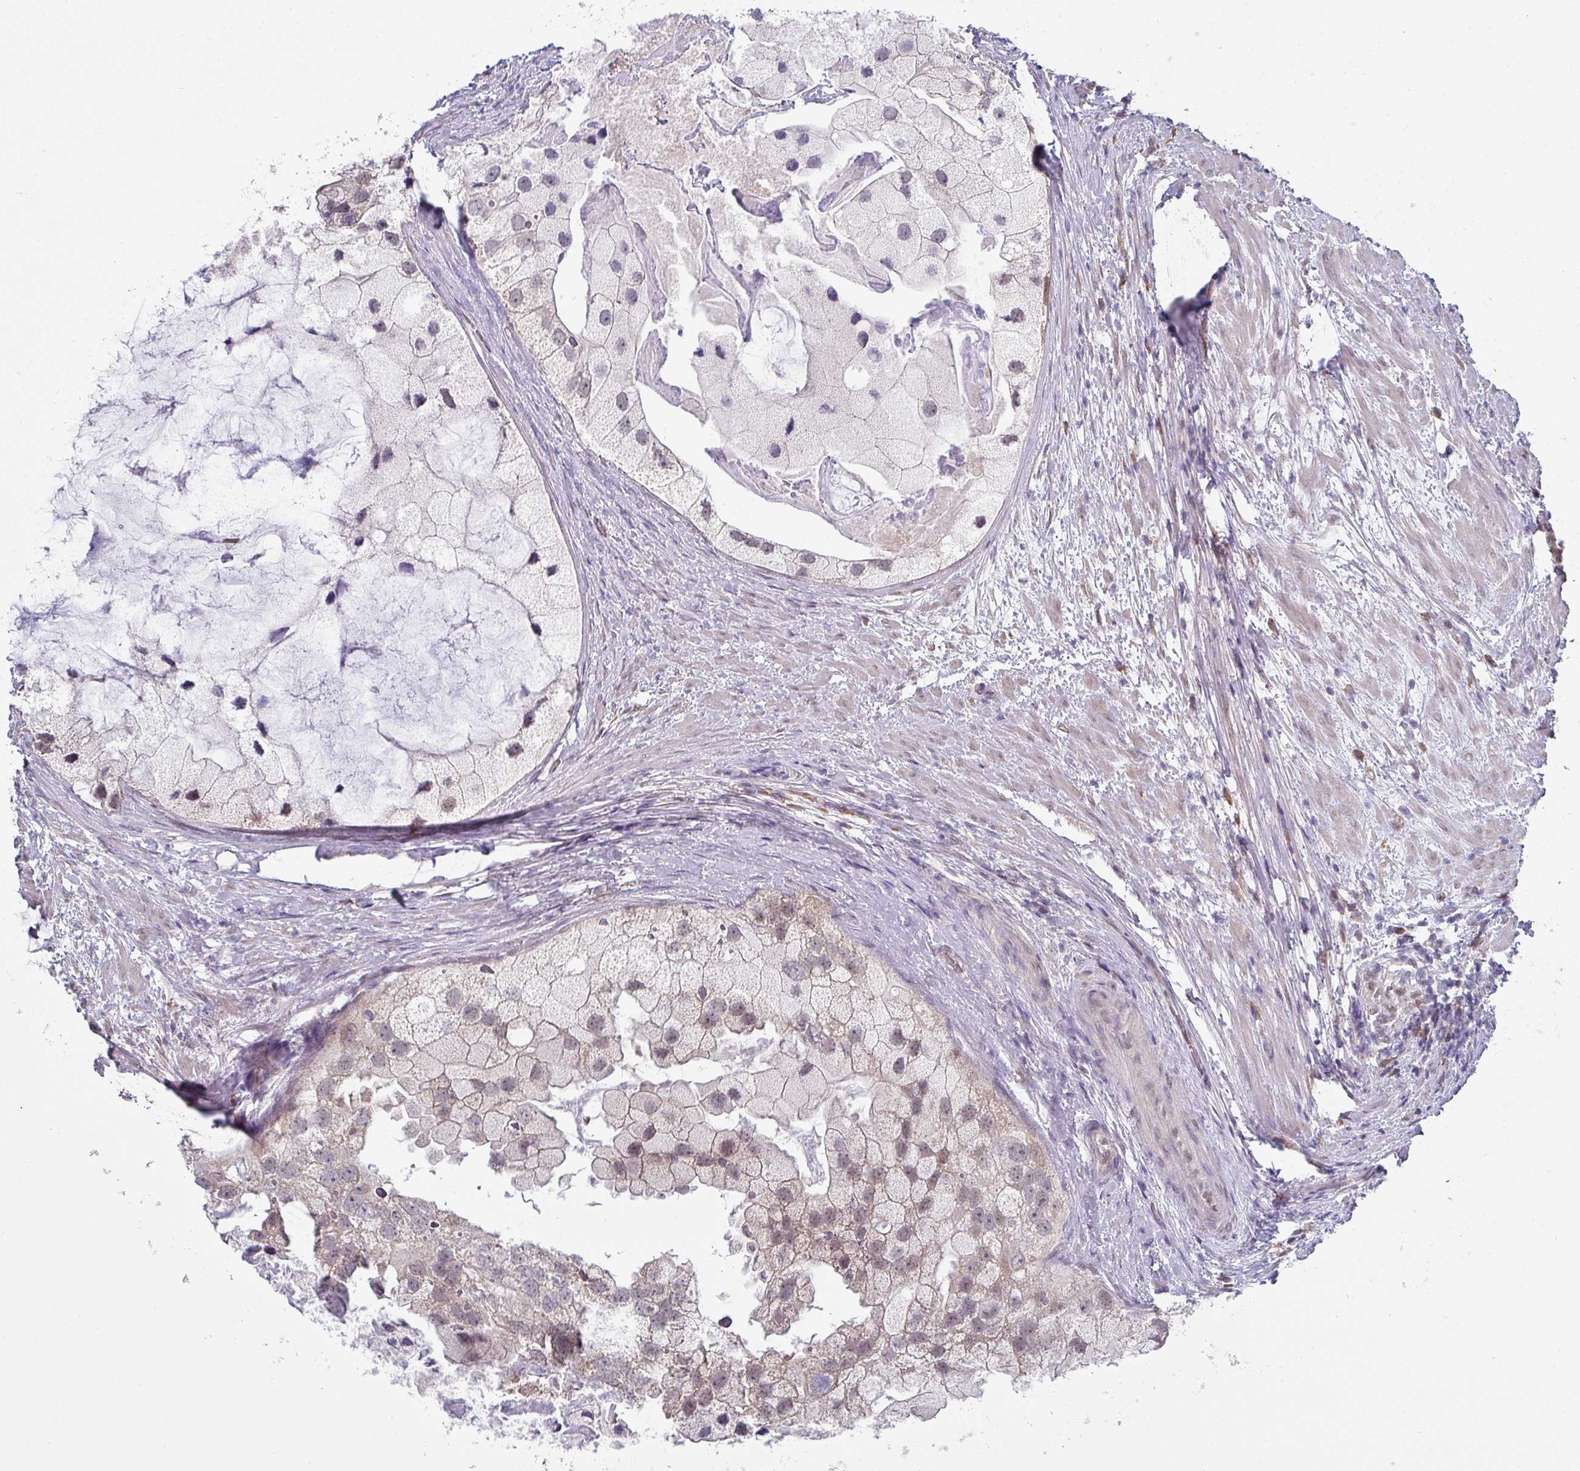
{"staining": {"intensity": "moderate", "quantity": "<25%", "location": "nuclear"}, "tissue": "prostate cancer", "cell_type": "Tumor cells", "image_type": "cancer", "snomed": [{"axis": "morphology", "description": "Adenocarcinoma, High grade"}, {"axis": "topography", "description": "Prostate"}], "caption": "Immunohistochemistry (IHC) histopathology image of neoplastic tissue: prostate adenocarcinoma (high-grade) stained using immunohistochemistry (IHC) demonstrates low levels of moderate protein expression localized specifically in the nuclear of tumor cells, appearing as a nuclear brown color.", "gene": "TMED5", "patient": {"sex": "male", "age": 62}}